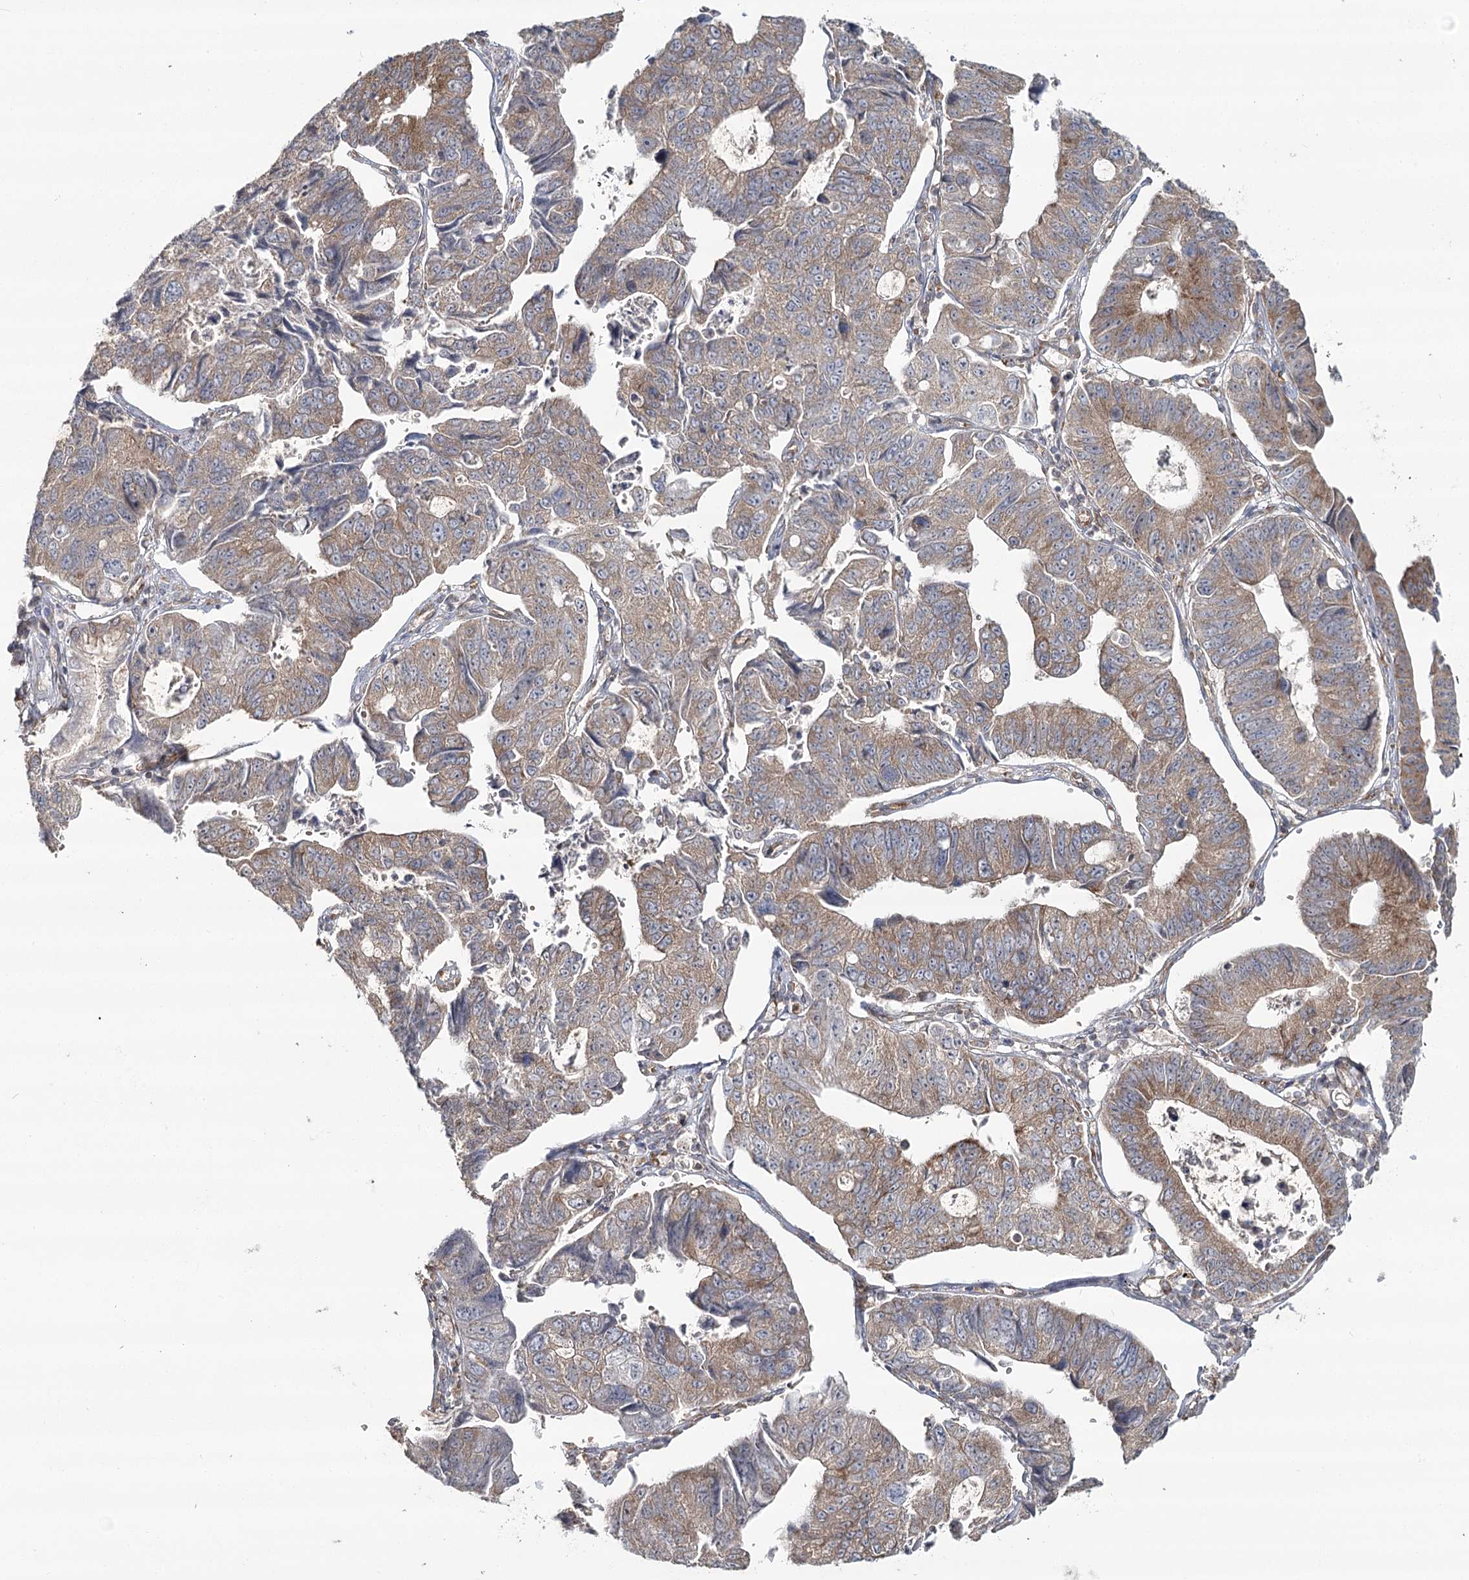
{"staining": {"intensity": "moderate", "quantity": ">75%", "location": "cytoplasmic/membranous"}, "tissue": "stomach cancer", "cell_type": "Tumor cells", "image_type": "cancer", "snomed": [{"axis": "morphology", "description": "Adenocarcinoma, NOS"}, {"axis": "topography", "description": "Stomach"}], "caption": "Stomach cancer (adenocarcinoma) stained with DAB (3,3'-diaminobenzidine) IHC shows medium levels of moderate cytoplasmic/membranous expression in approximately >75% of tumor cells. The staining was performed using DAB to visualize the protein expression in brown, while the nuclei were stained in blue with hematoxylin (Magnification: 20x).", "gene": "OTUD4", "patient": {"sex": "male", "age": 59}}